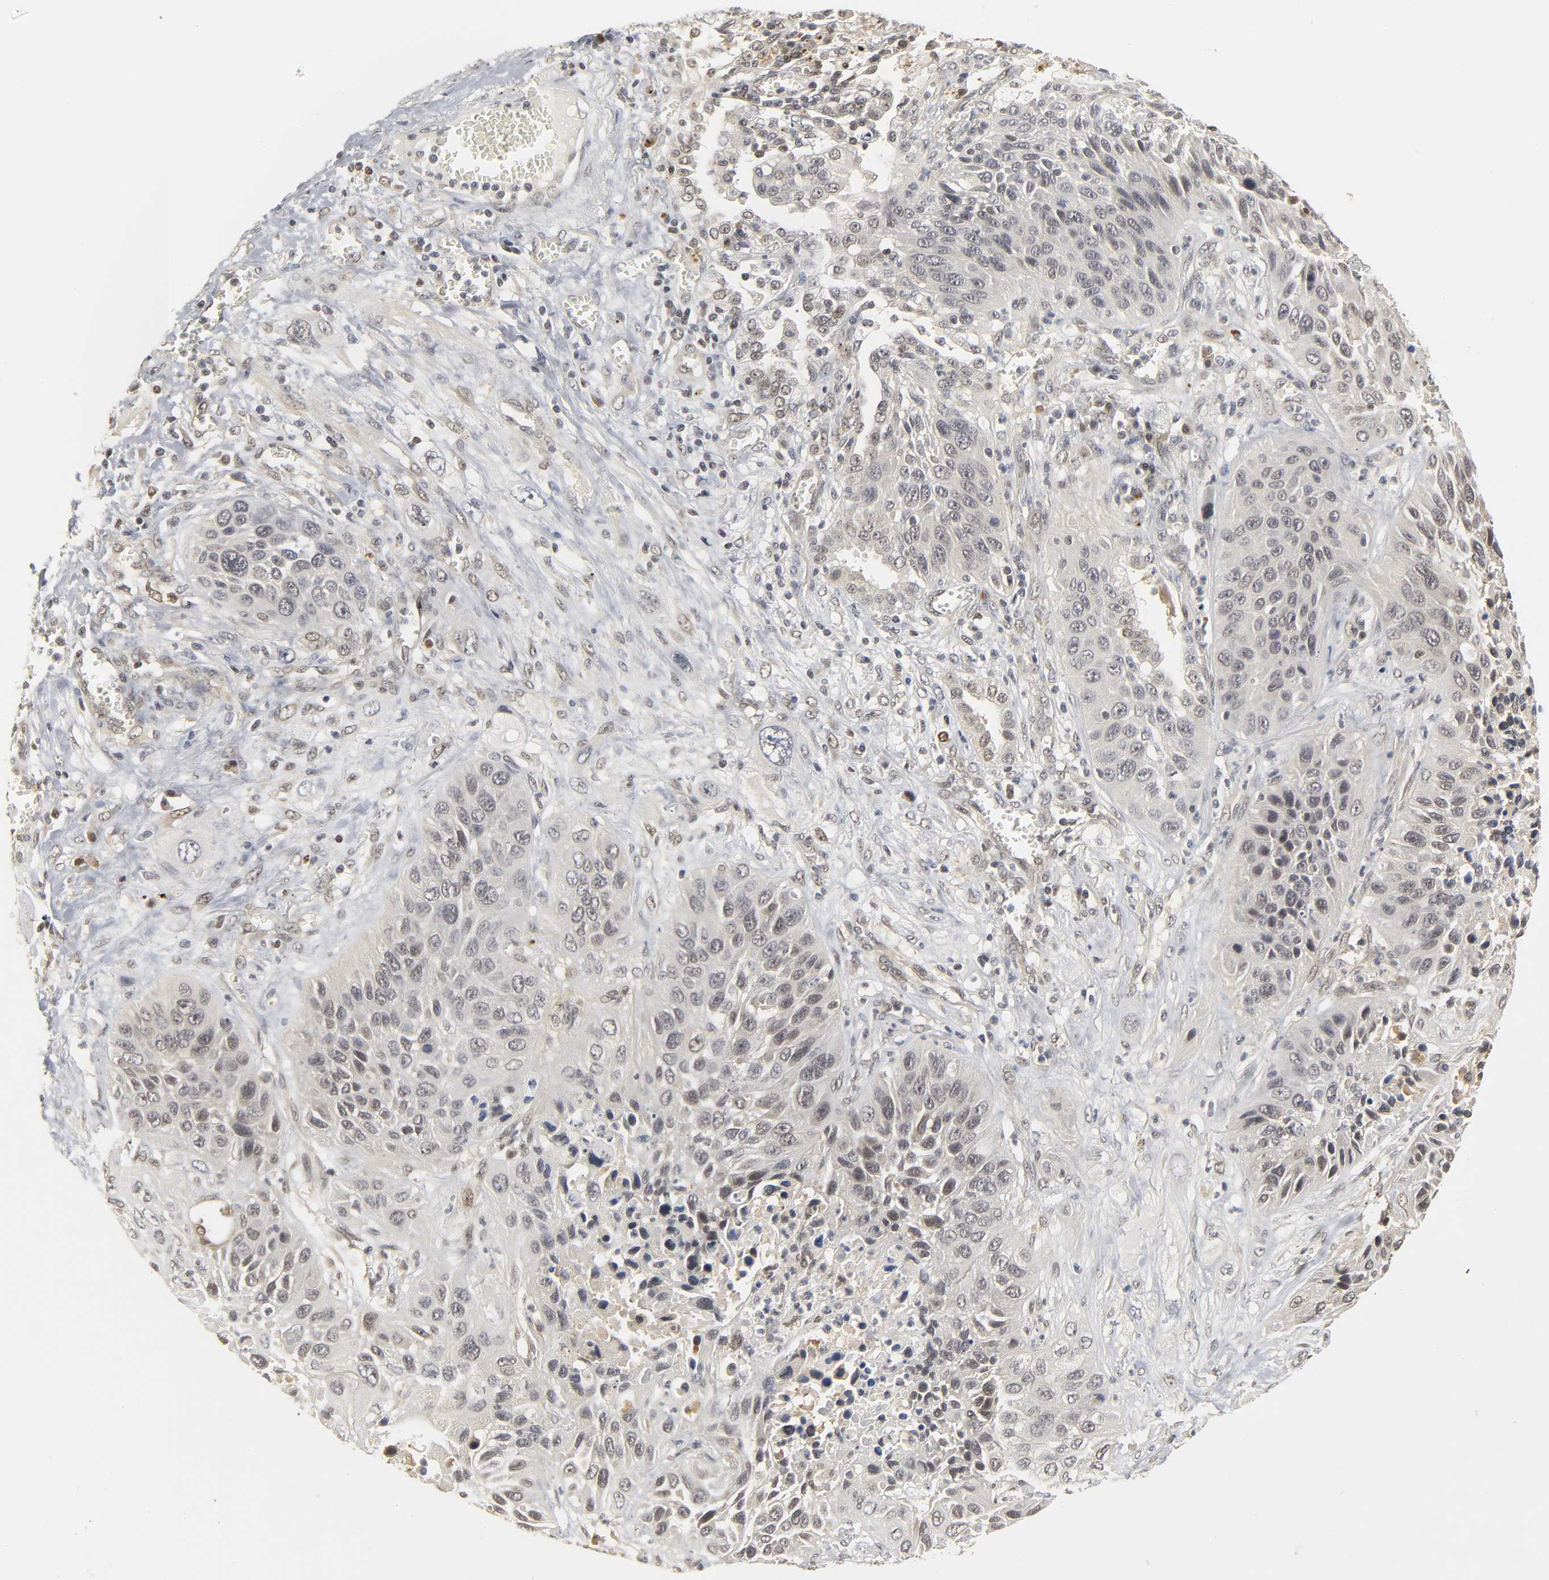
{"staining": {"intensity": "moderate", "quantity": "<25%", "location": "cytoplasmic/membranous,nuclear"}, "tissue": "lung cancer", "cell_type": "Tumor cells", "image_type": "cancer", "snomed": [{"axis": "morphology", "description": "Squamous cell carcinoma, NOS"}, {"axis": "topography", "description": "Lung"}], "caption": "The micrograph exhibits staining of squamous cell carcinoma (lung), revealing moderate cytoplasmic/membranous and nuclear protein staining (brown color) within tumor cells.", "gene": "PARK7", "patient": {"sex": "female", "age": 76}}